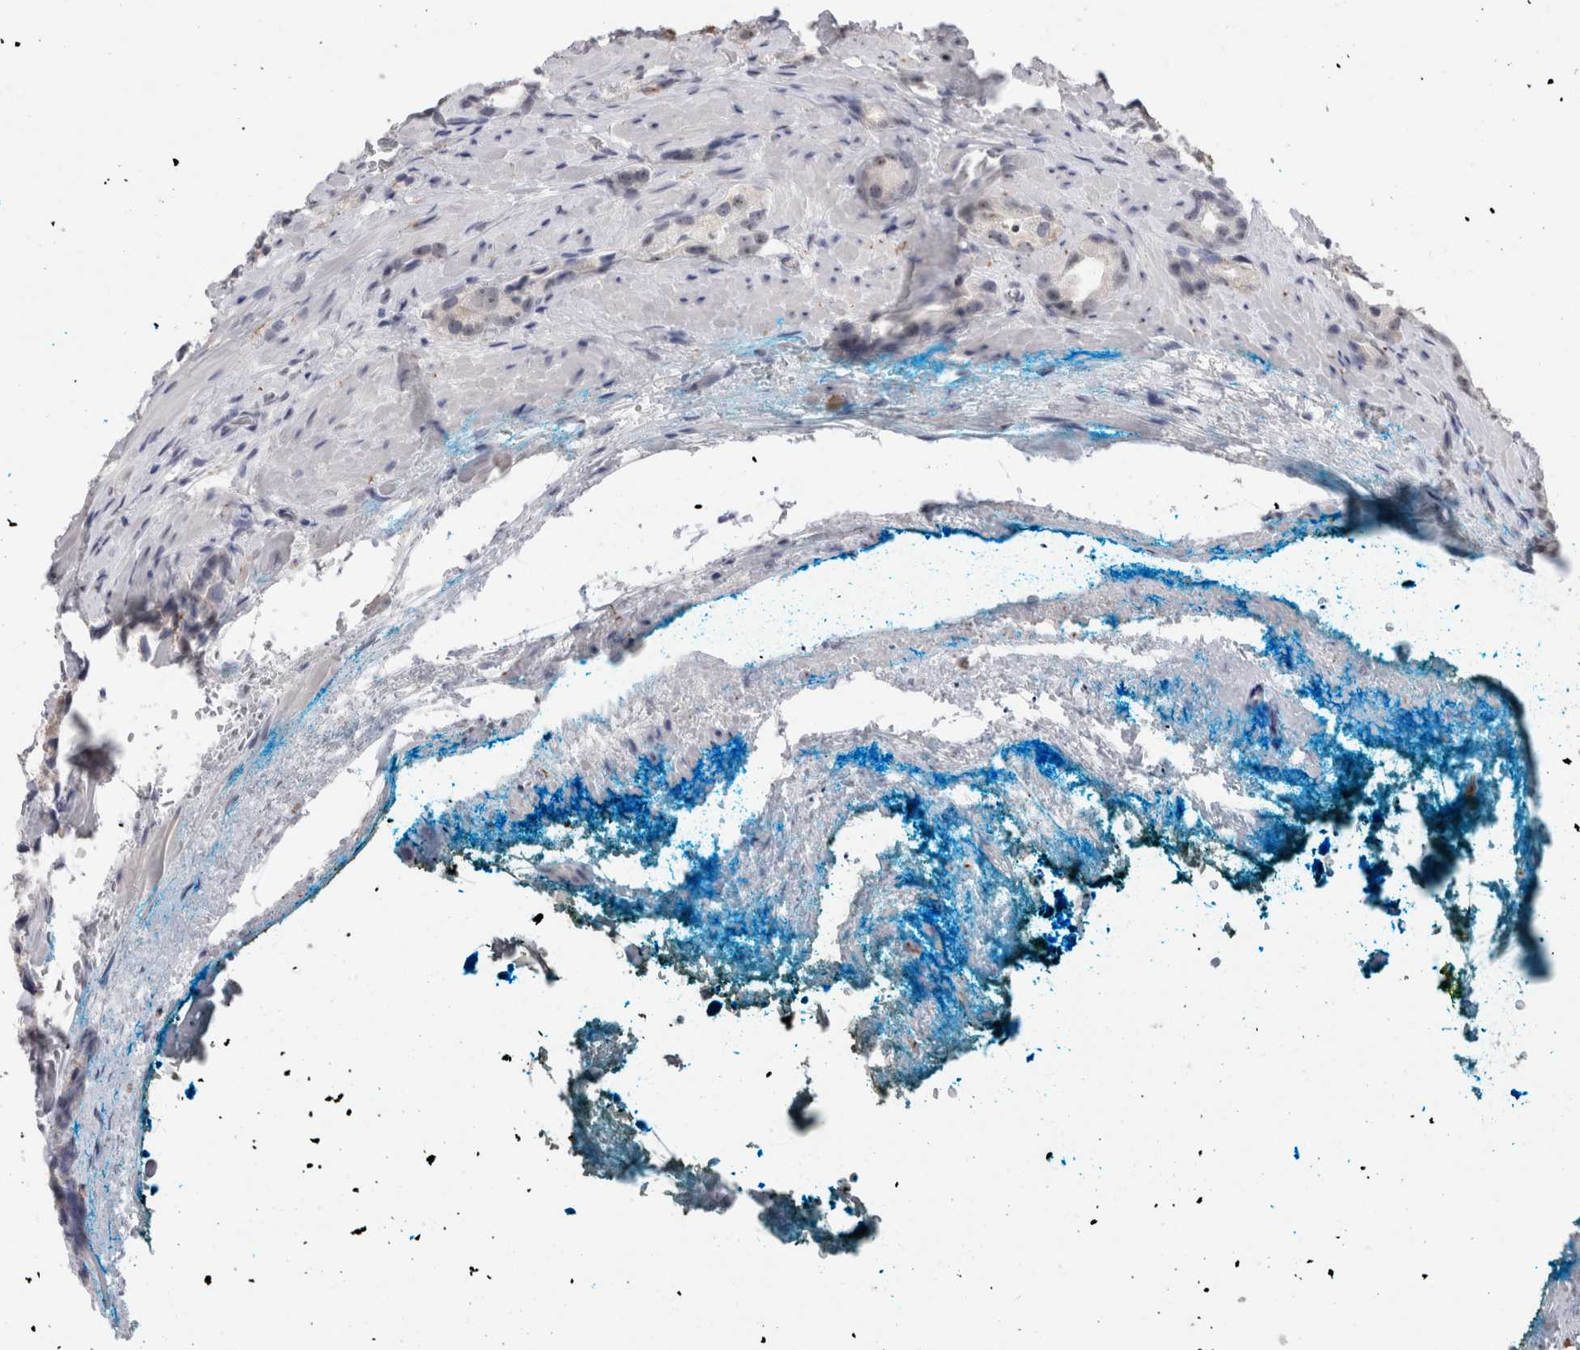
{"staining": {"intensity": "negative", "quantity": "none", "location": "none"}, "tissue": "prostate cancer", "cell_type": "Tumor cells", "image_type": "cancer", "snomed": [{"axis": "morphology", "description": "Adenocarcinoma, High grade"}, {"axis": "topography", "description": "Prostate"}], "caption": "The micrograph shows no staining of tumor cells in prostate cancer.", "gene": "CADM3", "patient": {"sex": "male", "age": 63}}